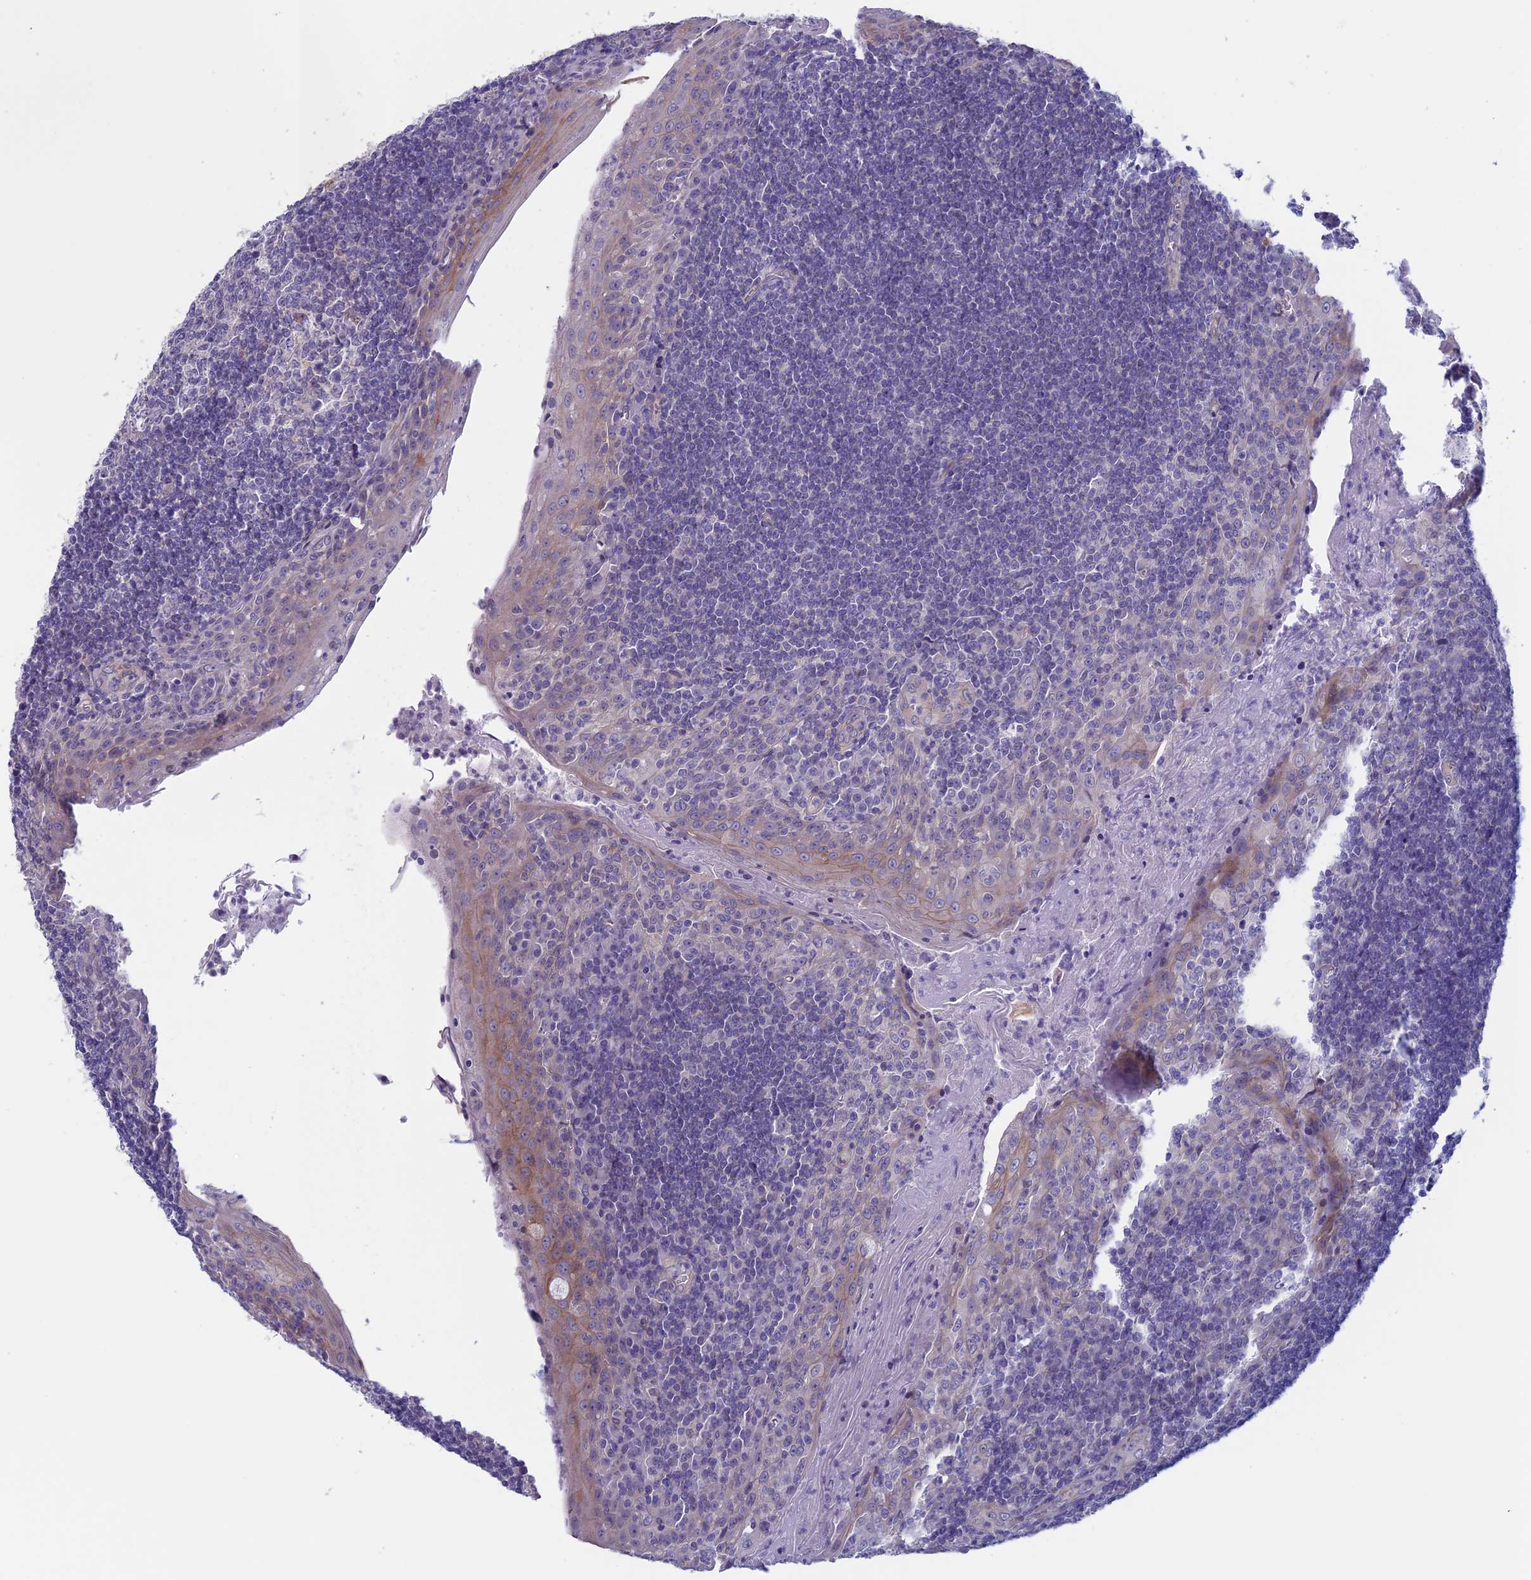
{"staining": {"intensity": "negative", "quantity": "none", "location": "none"}, "tissue": "tonsil", "cell_type": "Germinal center cells", "image_type": "normal", "snomed": [{"axis": "morphology", "description": "Normal tissue, NOS"}, {"axis": "topography", "description": "Tonsil"}], "caption": "Germinal center cells show no significant protein expression in unremarkable tonsil. (DAB (3,3'-diaminobenzidine) immunohistochemistry (IHC) with hematoxylin counter stain).", "gene": "CNOT6L", "patient": {"sex": "male", "age": 27}}